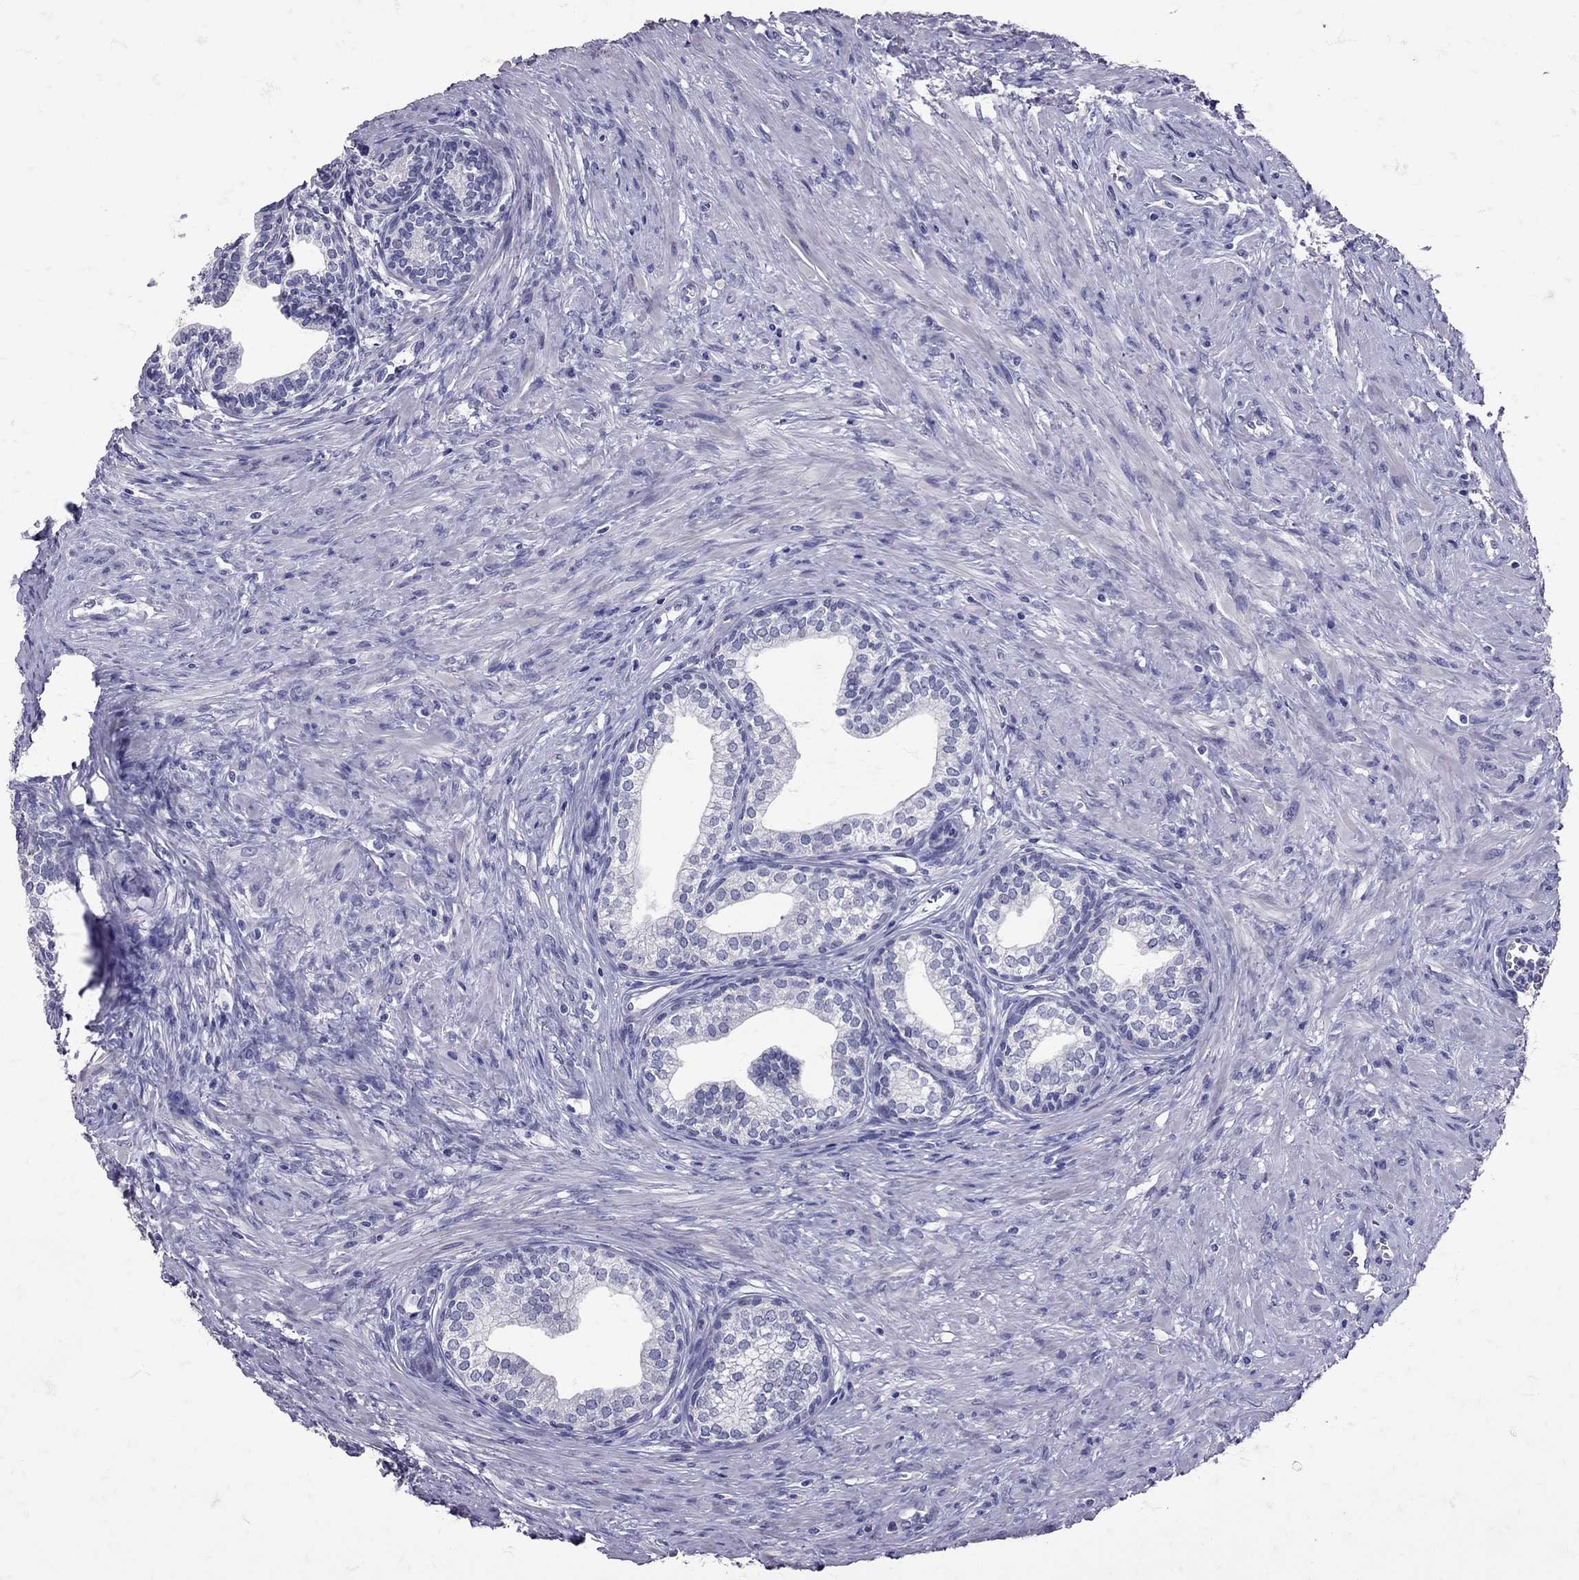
{"staining": {"intensity": "negative", "quantity": "none", "location": "none"}, "tissue": "prostate", "cell_type": "Glandular cells", "image_type": "normal", "snomed": [{"axis": "morphology", "description": "Normal tissue, NOS"}, {"axis": "topography", "description": "Prostate"}], "caption": "The immunohistochemistry (IHC) micrograph has no significant staining in glandular cells of prostate. (IHC, brightfield microscopy, high magnification).", "gene": "SST", "patient": {"sex": "male", "age": 65}}